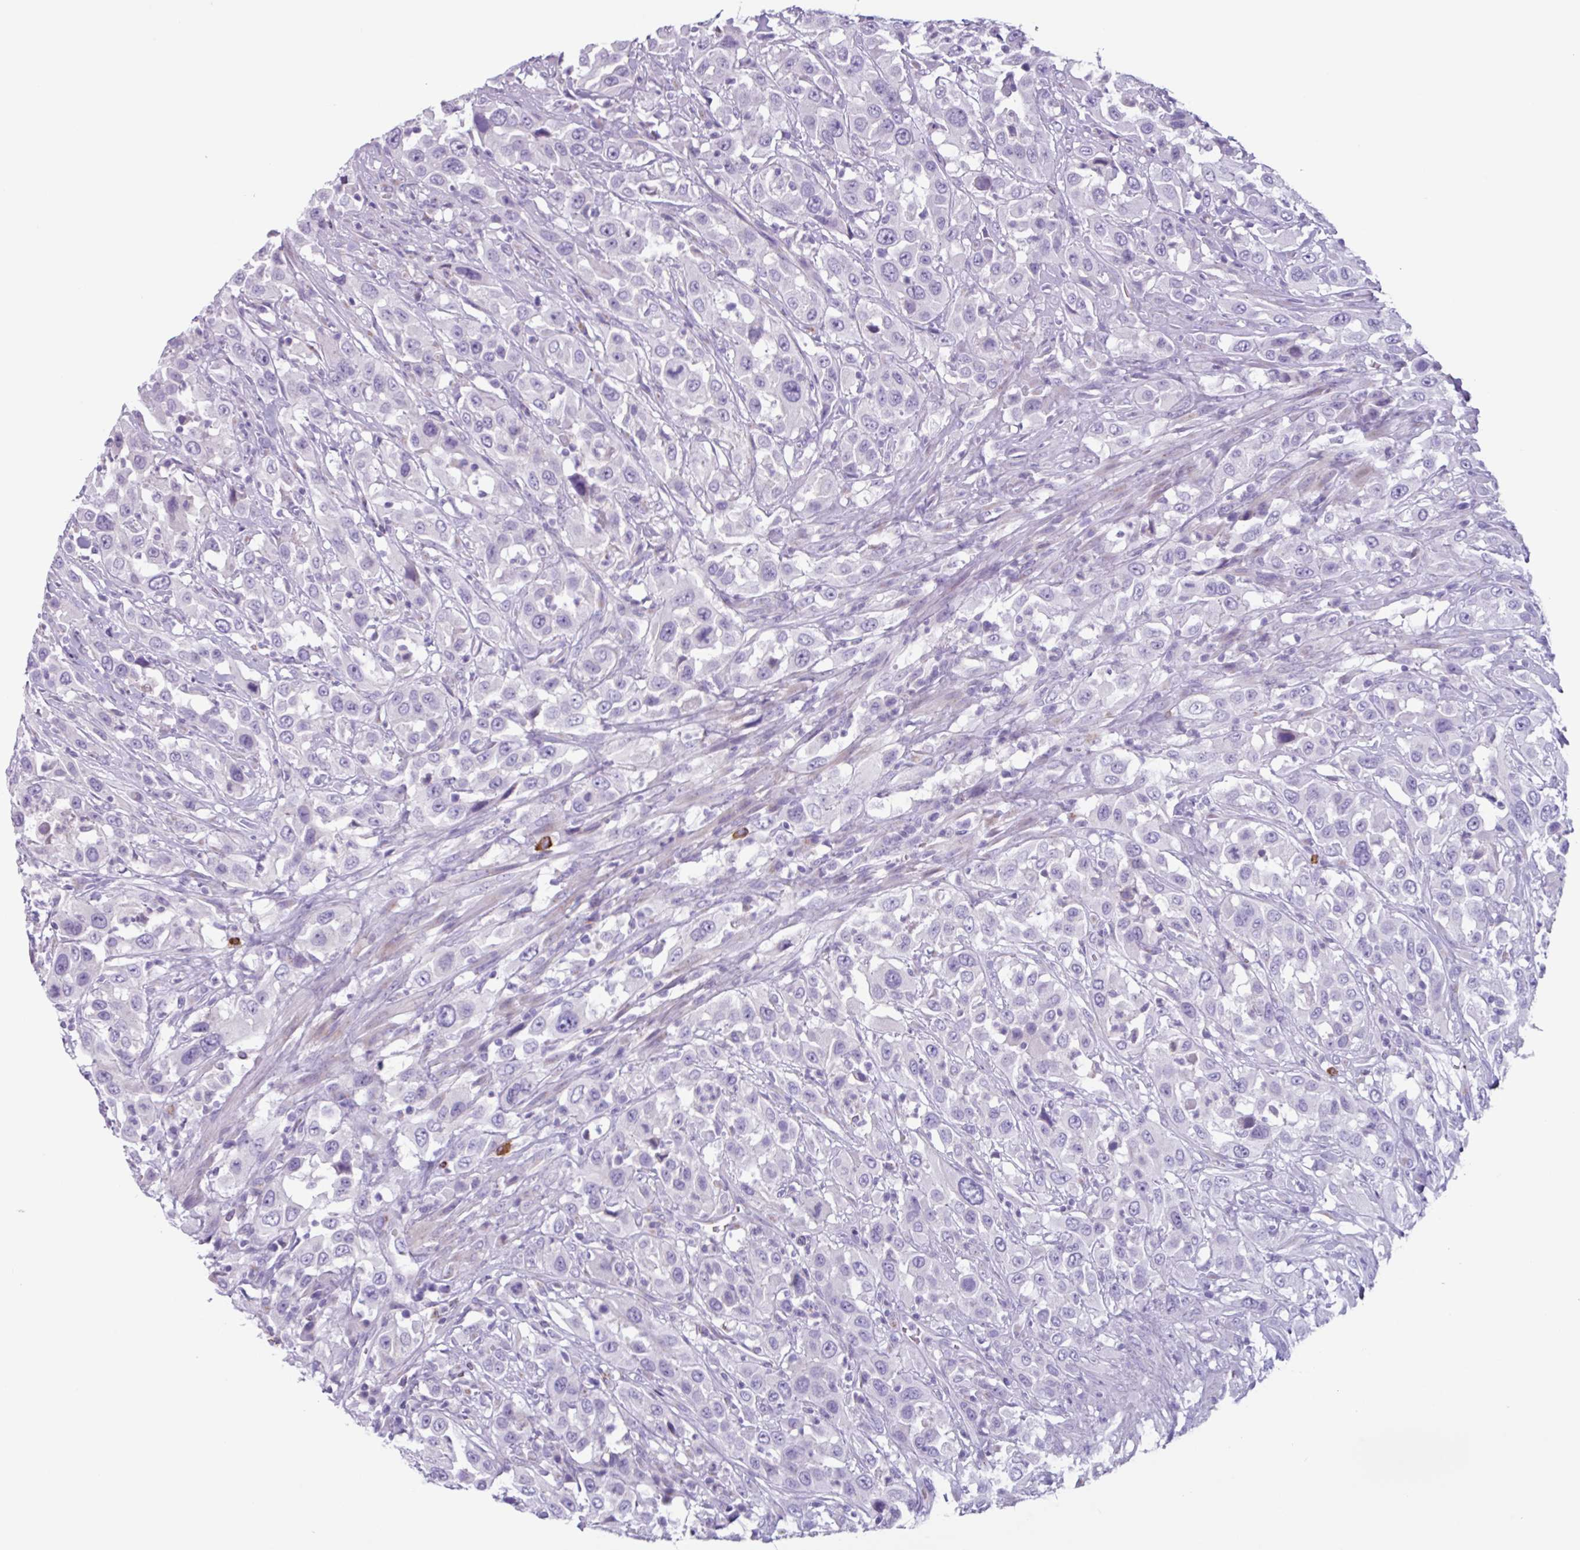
{"staining": {"intensity": "negative", "quantity": "none", "location": "none"}, "tissue": "urothelial cancer", "cell_type": "Tumor cells", "image_type": "cancer", "snomed": [{"axis": "morphology", "description": "Urothelial carcinoma, High grade"}, {"axis": "topography", "description": "Urinary bladder"}], "caption": "A high-resolution photomicrograph shows IHC staining of urothelial carcinoma (high-grade), which demonstrates no significant staining in tumor cells.", "gene": "ADGRE1", "patient": {"sex": "male", "age": 61}}